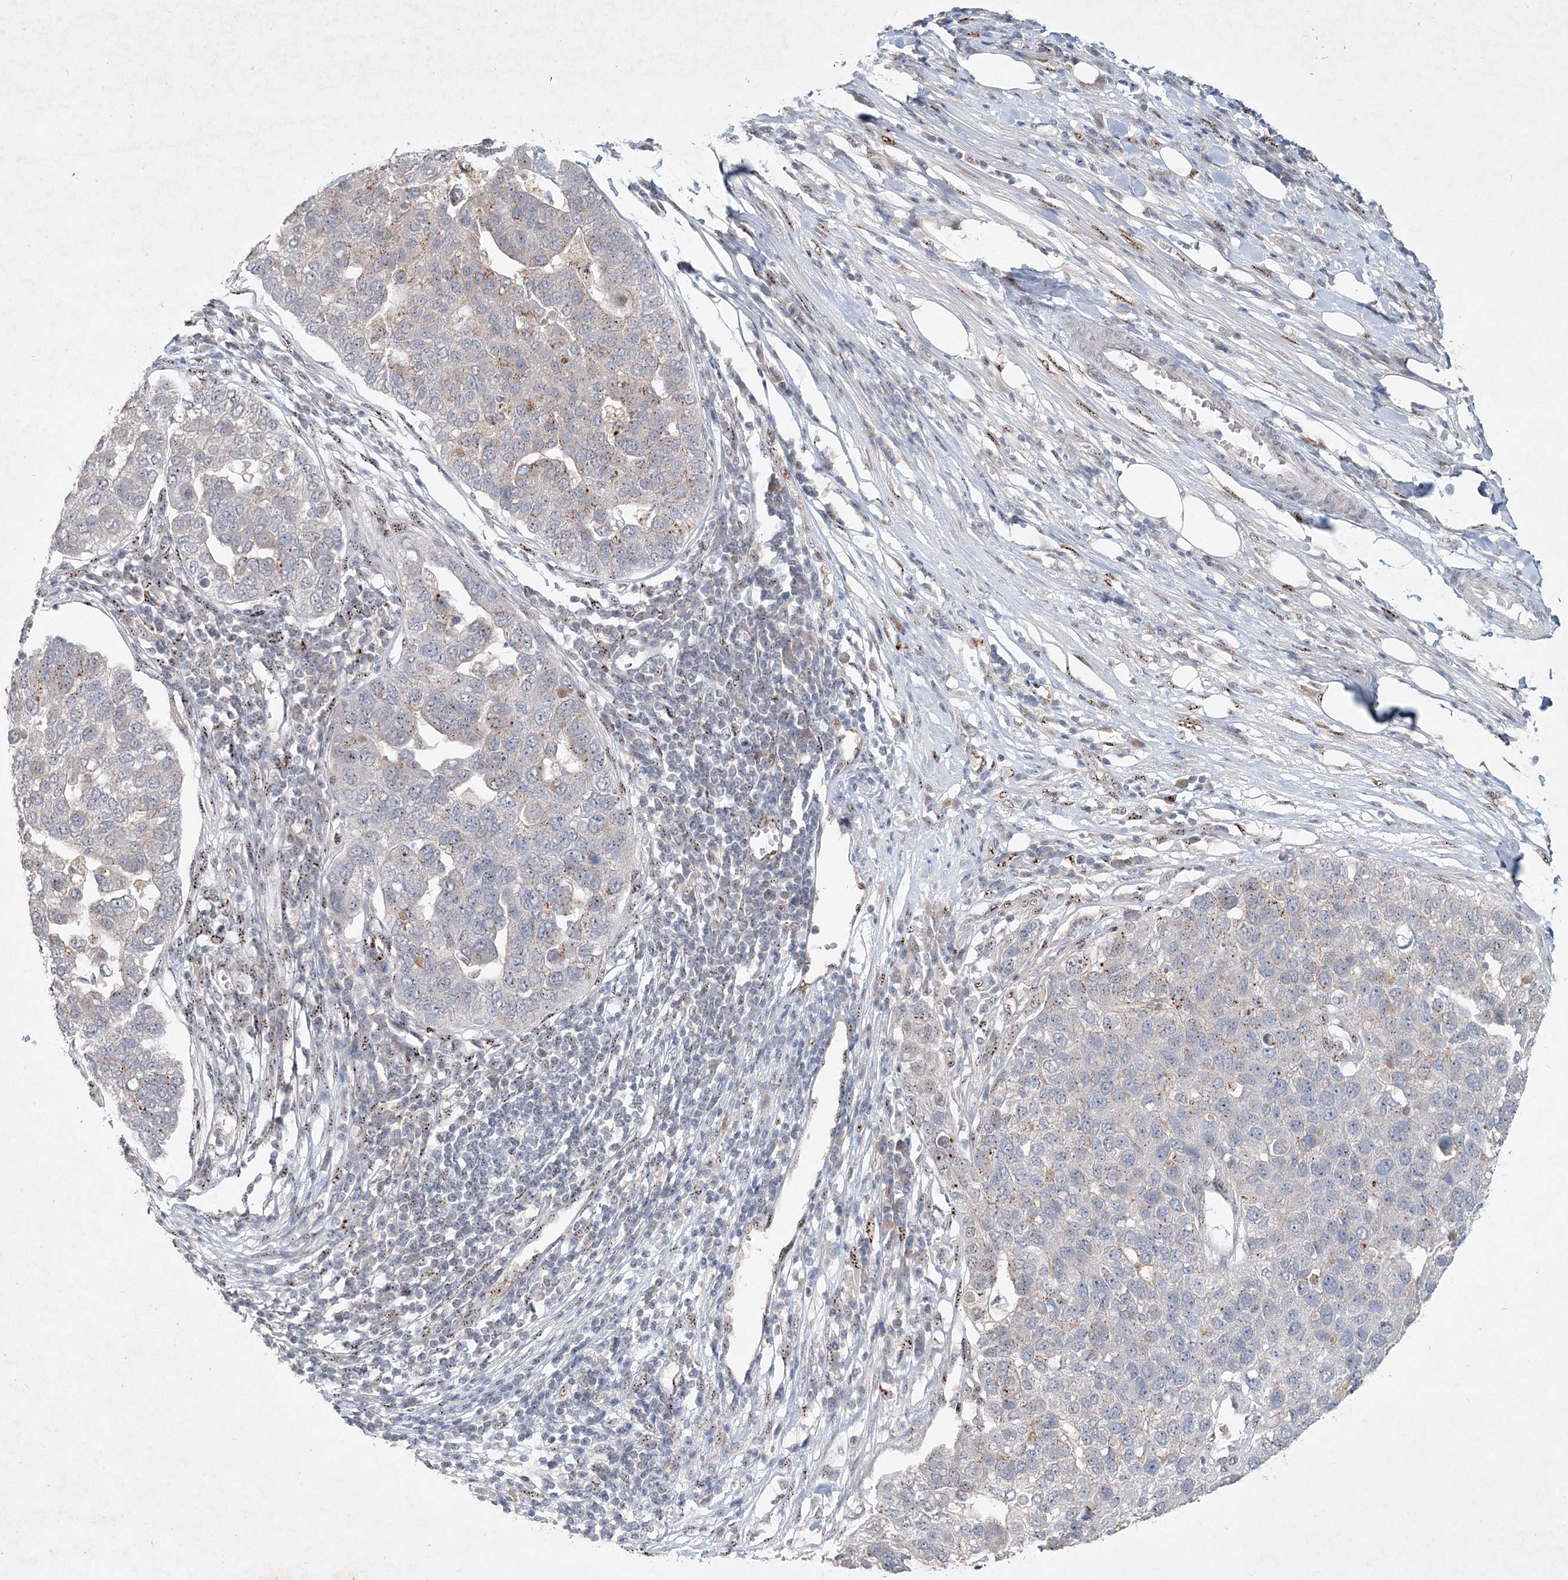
{"staining": {"intensity": "weak", "quantity": "<25%", "location": "cytoplasmic/membranous"}, "tissue": "pancreatic cancer", "cell_type": "Tumor cells", "image_type": "cancer", "snomed": [{"axis": "morphology", "description": "Adenocarcinoma, NOS"}, {"axis": "topography", "description": "Pancreas"}], "caption": "Tumor cells show no significant protein staining in pancreatic adenocarcinoma.", "gene": "GIN1", "patient": {"sex": "female", "age": 61}}